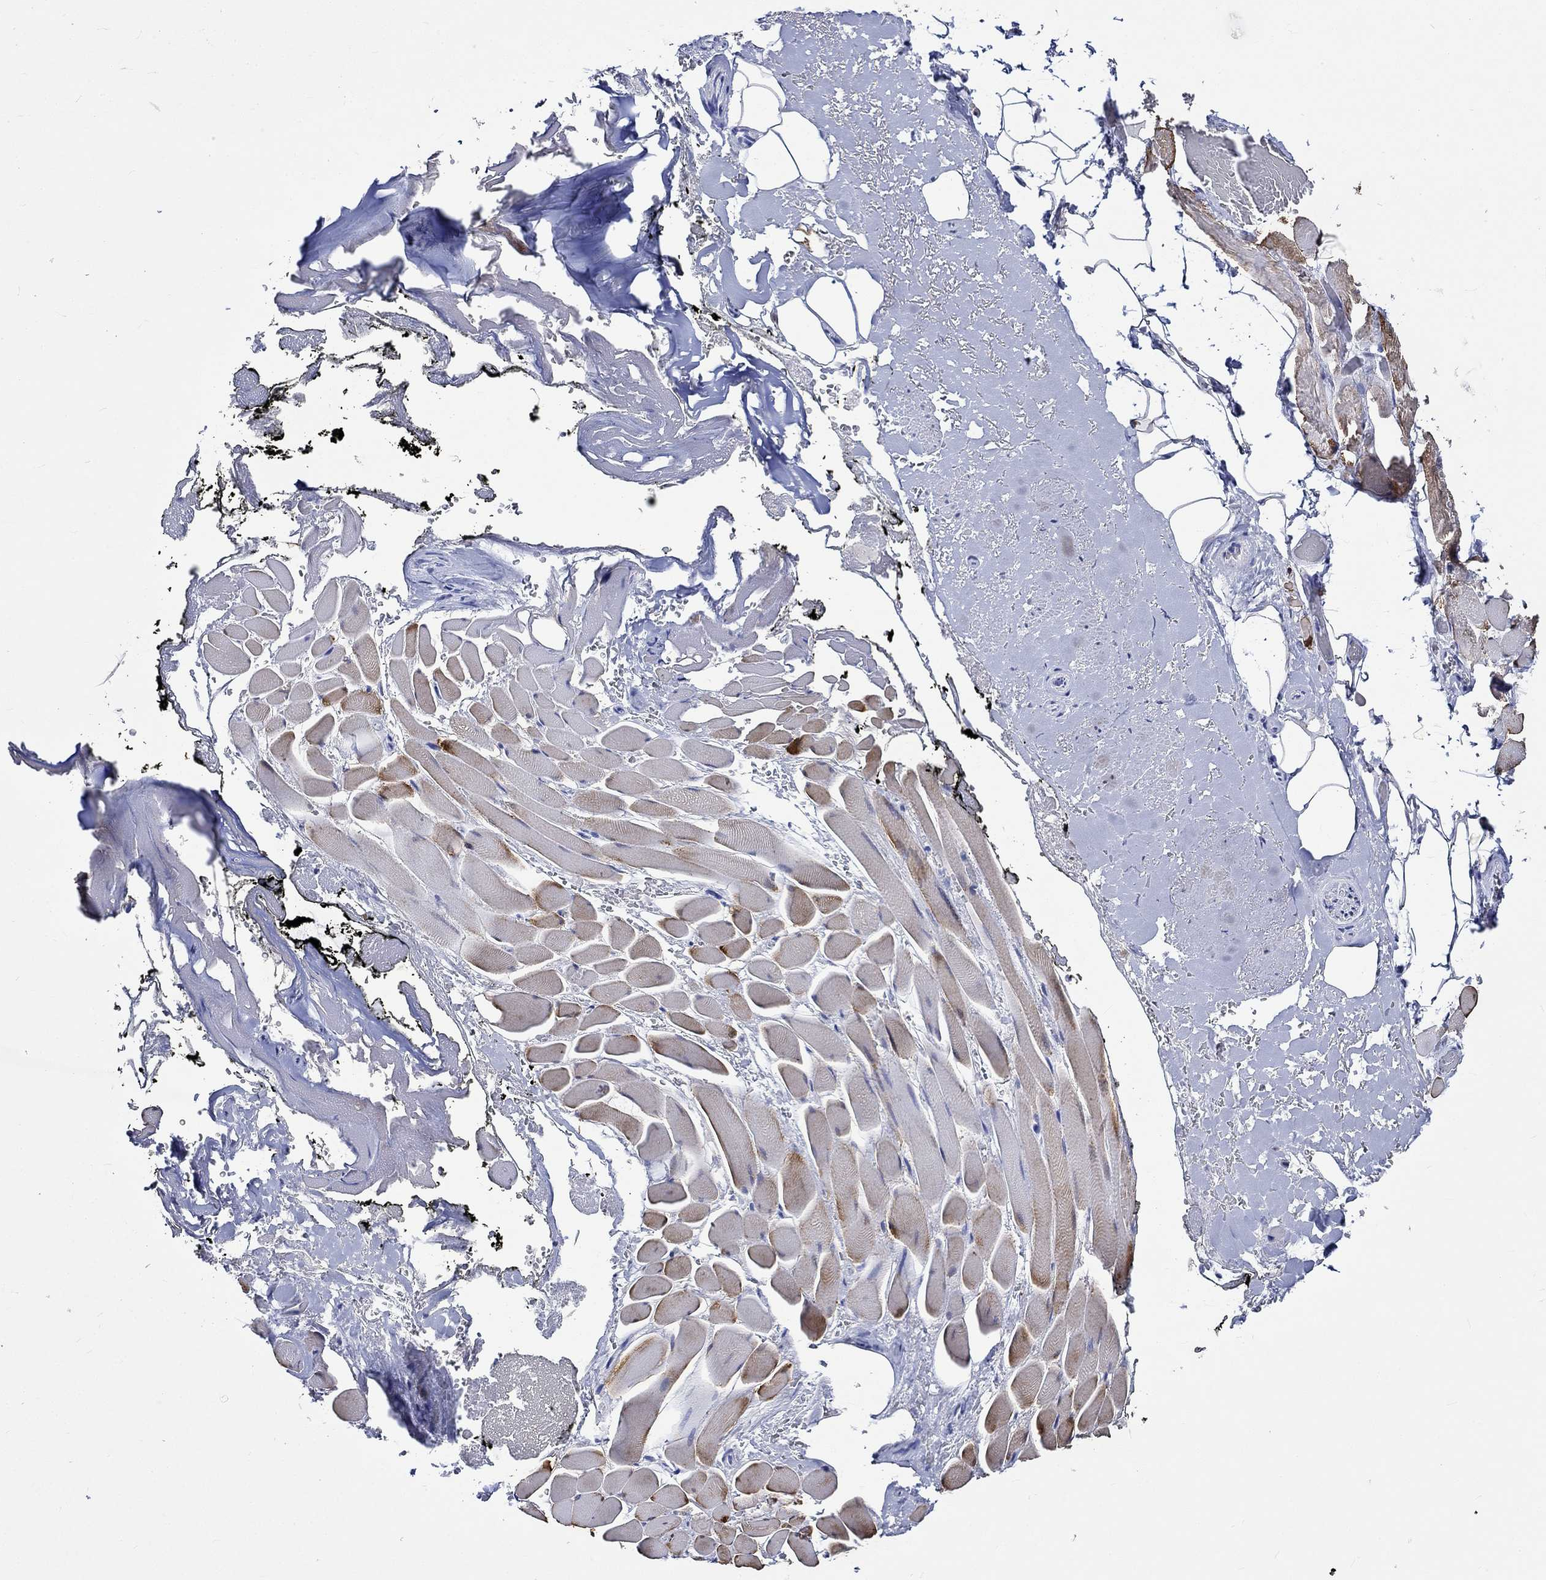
{"staining": {"intensity": "moderate", "quantity": ">75%", "location": "cytoplasmic/membranous"}, "tissue": "adipose tissue", "cell_type": "Adipocytes", "image_type": "normal", "snomed": [{"axis": "morphology", "description": "Normal tissue, NOS"}, {"axis": "topography", "description": "Anal"}, {"axis": "topography", "description": "Peripheral nerve tissue"}], "caption": "Unremarkable adipose tissue displays moderate cytoplasmic/membranous positivity in about >75% of adipocytes, visualized by immunohistochemistry. (IHC, brightfield microscopy, high magnification).", "gene": "CRYAB", "patient": {"sex": "male", "age": 53}}